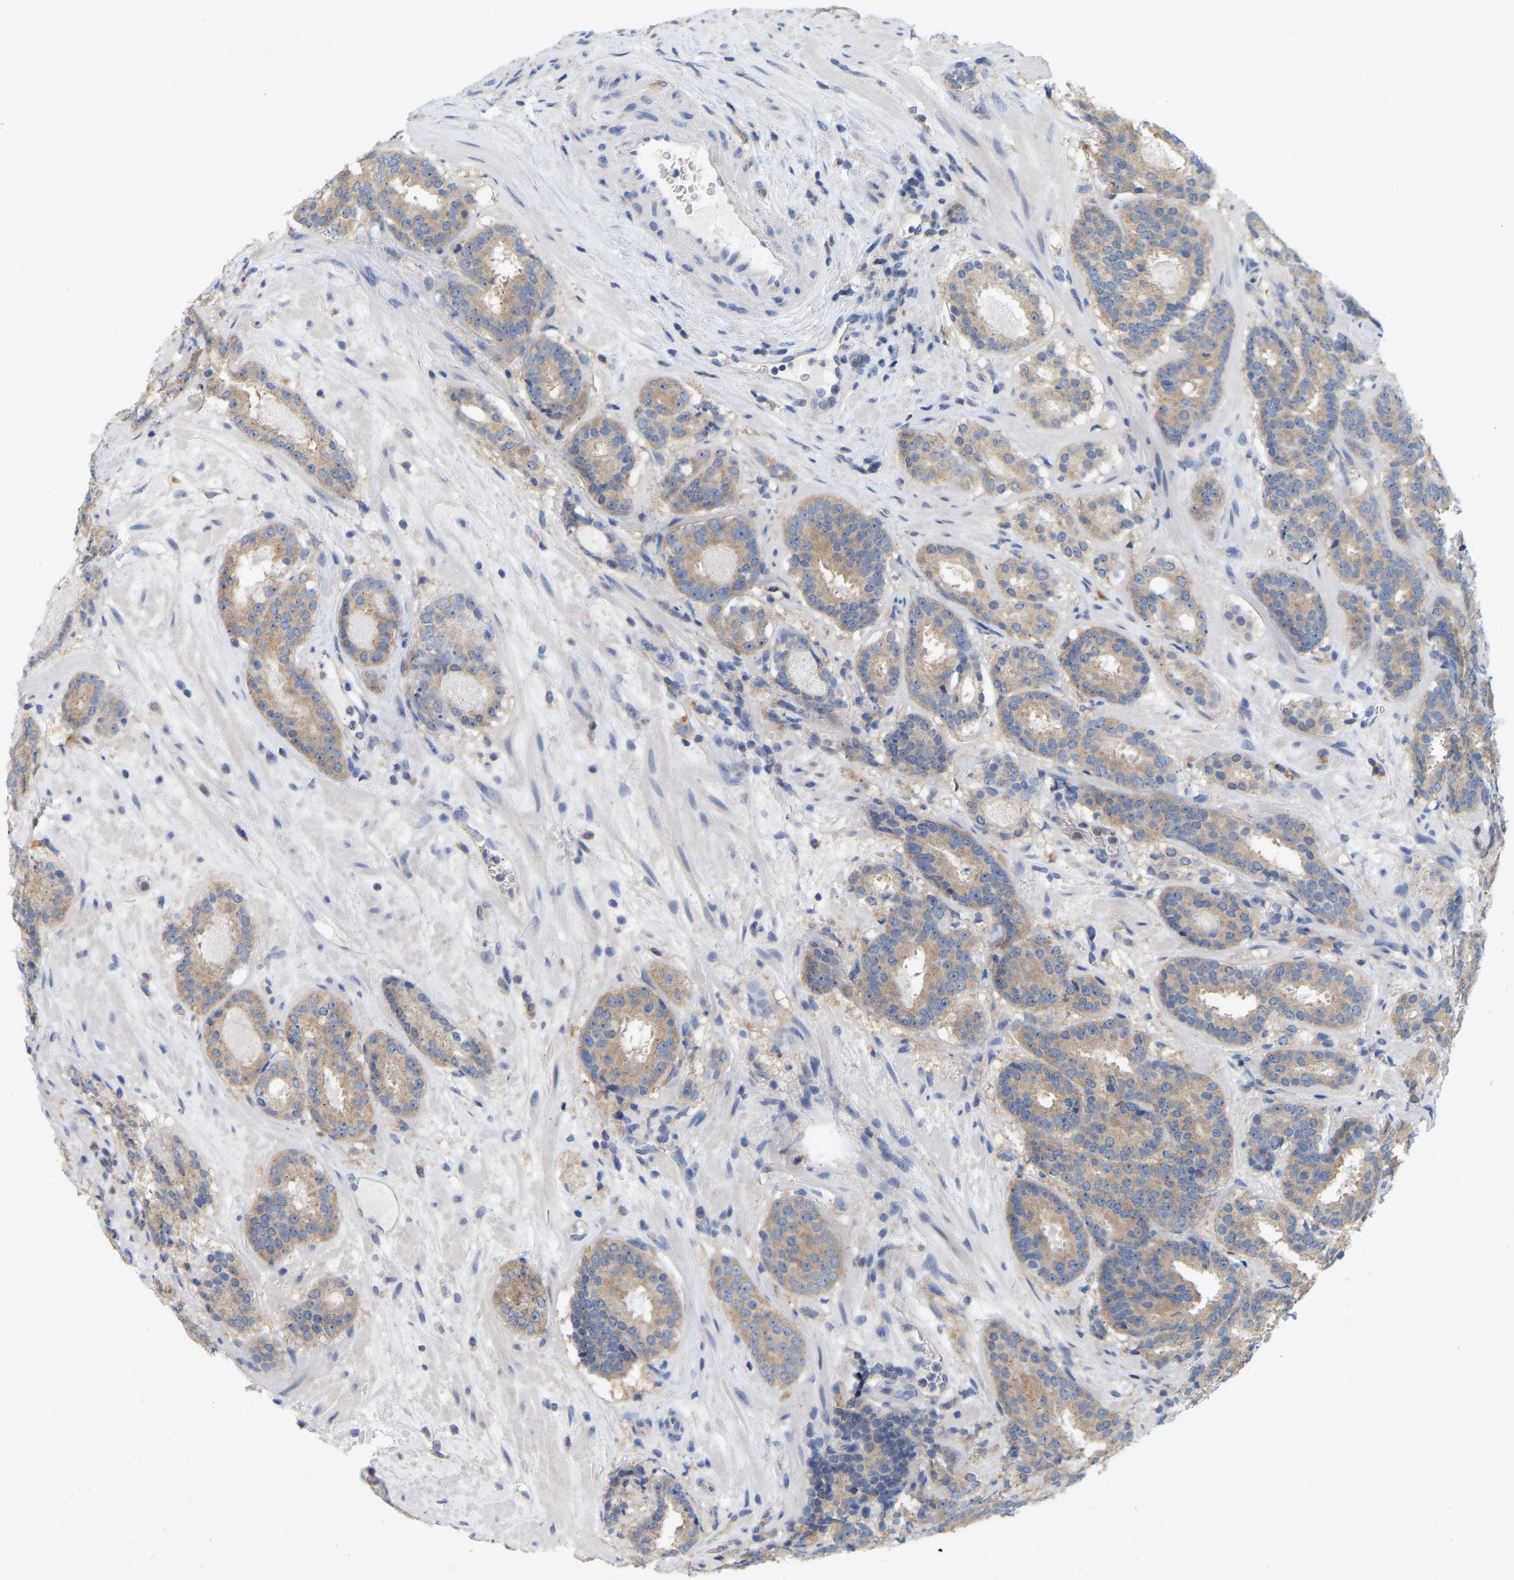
{"staining": {"intensity": "moderate", "quantity": ">75%", "location": "cytoplasmic/membranous"}, "tissue": "prostate cancer", "cell_type": "Tumor cells", "image_type": "cancer", "snomed": [{"axis": "morphology", "description": "Adenocarcinoma, Low grade"}, {"axis": "topography", "description": "Prostate"}], "caption": "A micrograph of prostate cancer stained for a protein reveals moderate cytoplasmic/membranous brown staining in tumor cells.", "gene": "WIPI2", "patient": {"sex": "male", "age": 69}}